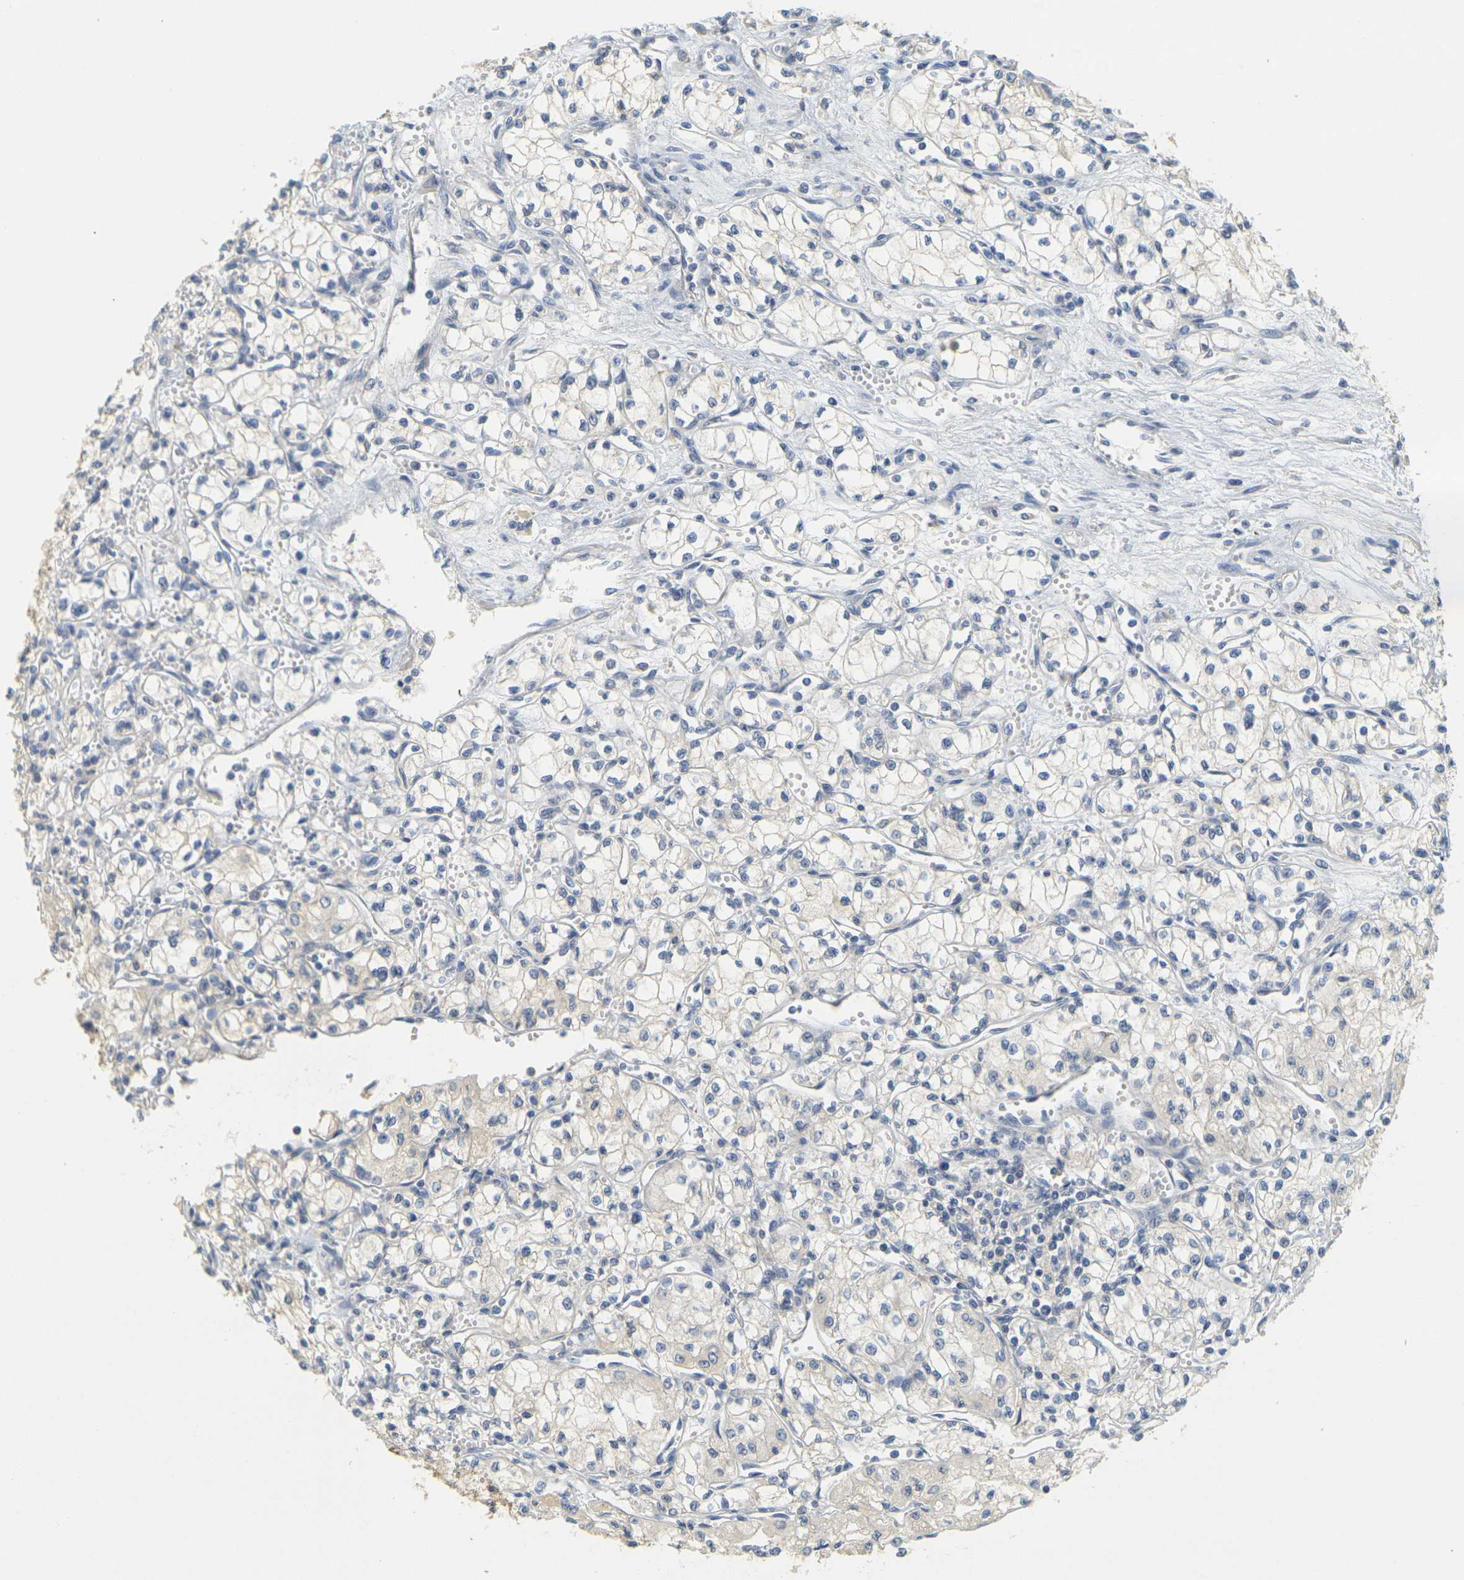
{"staining": {"intensity": "negative", "quantity": "none", "location": "none"}, "tissue": "renal cancer", "cell_type": "Tumor cells", "image_type": "cancer", "snomed": [{"axis": "morphology", "description": "Normal tissue, NOS"}, {"axis": "morphology", "description": "Adenocarcinoma, NOS"}, {"axis": "topography", "description": "Kidney"}], "caption": "IHC micrograph of human renal adenocarcinoma stained for a protein (brown), which exhibits no expression in tumor cells.", "gene": "GDAP1", "patient": {"sex": "male", "age": 59}}